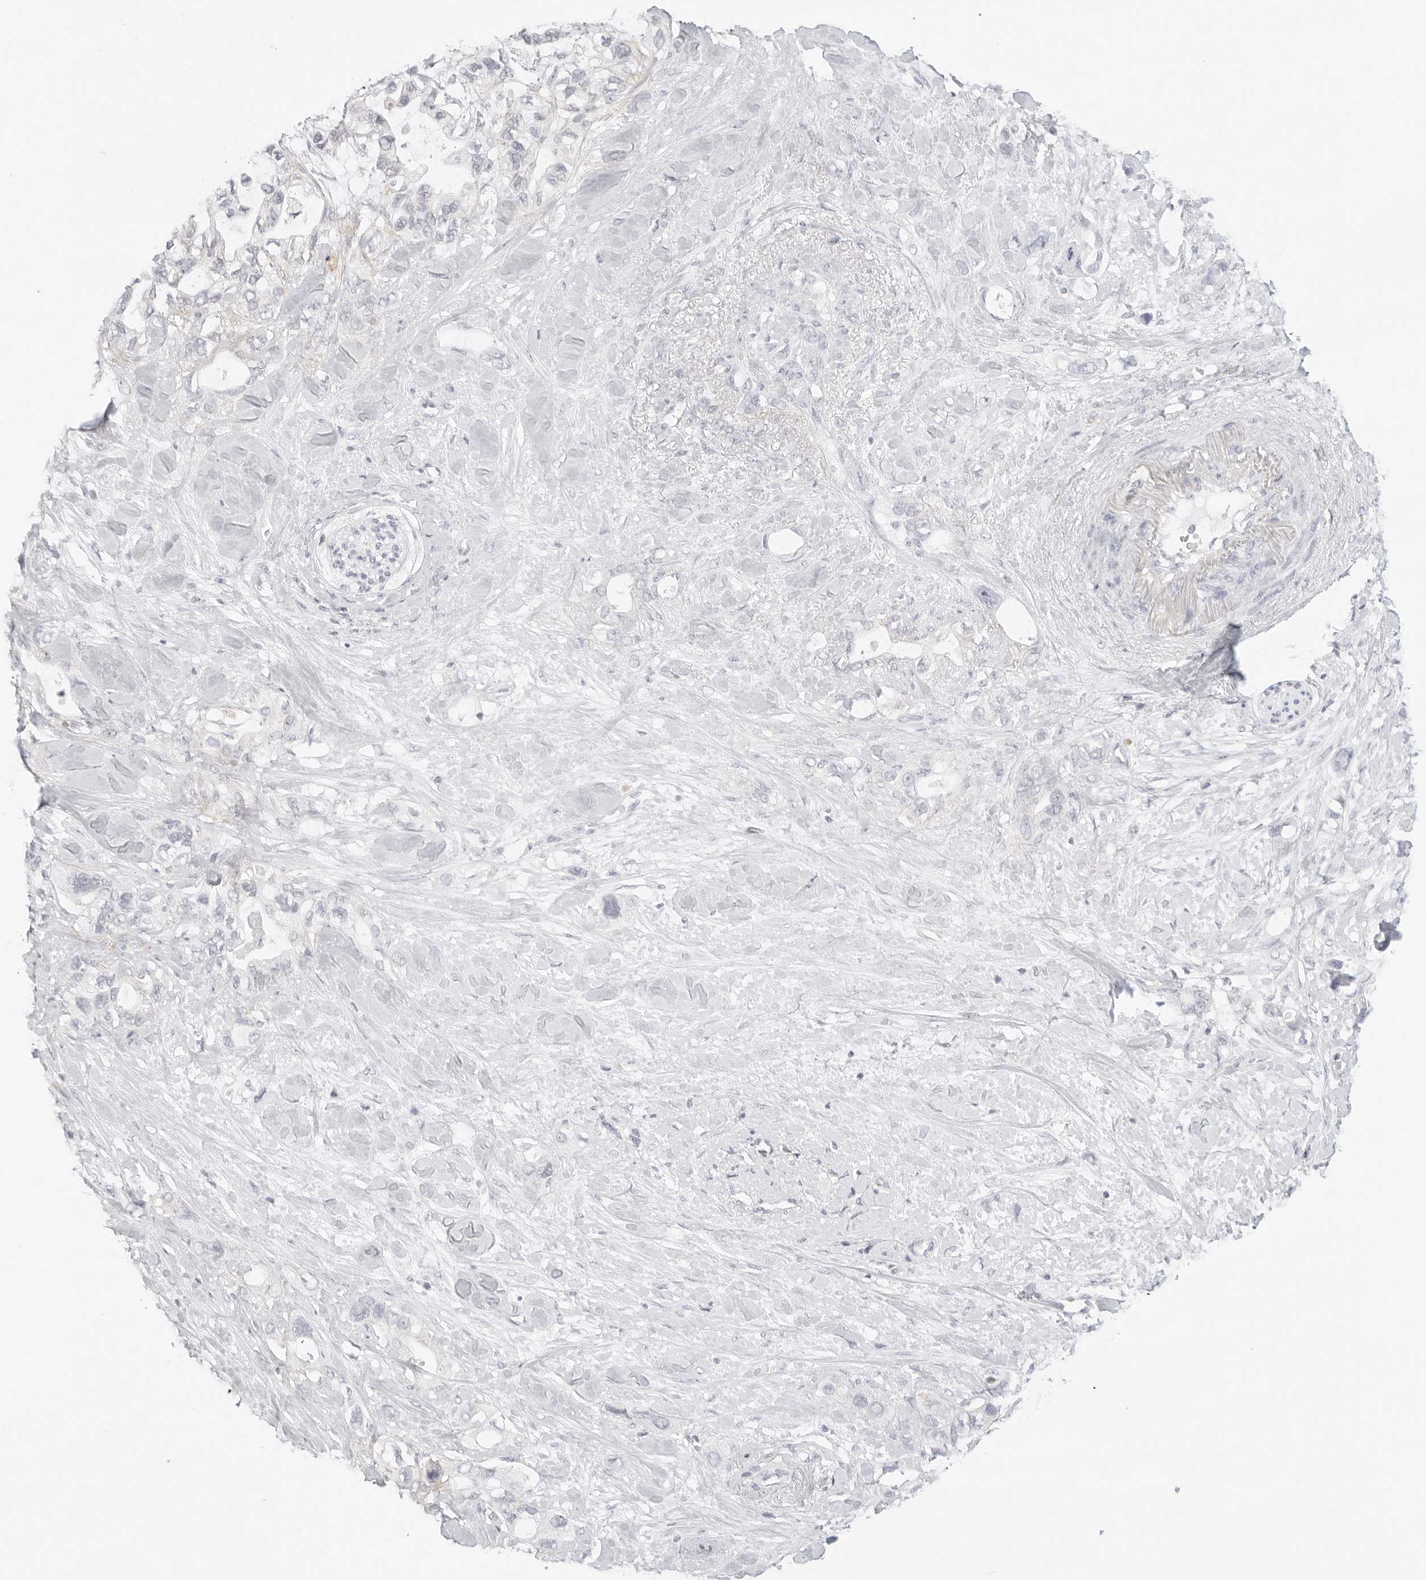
{"staining": {"intensity": "negative", "quantity": "none", "location": "none"}, "tissue": "pancreatic cancer", "cell_type": "Tumor cells", "image_type": "cancer", "snomed": [{"axis": "morphology", "description": "Adenocarcinoma, NOS"}, {"axis": "topography", "description": "Pancreas"}], "caption": "This is an IHC histopathology image of human pancreatic cancer. There is no staining in tumor cells.", "gene": "TNFRSF14", "patient": {"sex": "female", "age": 56}}